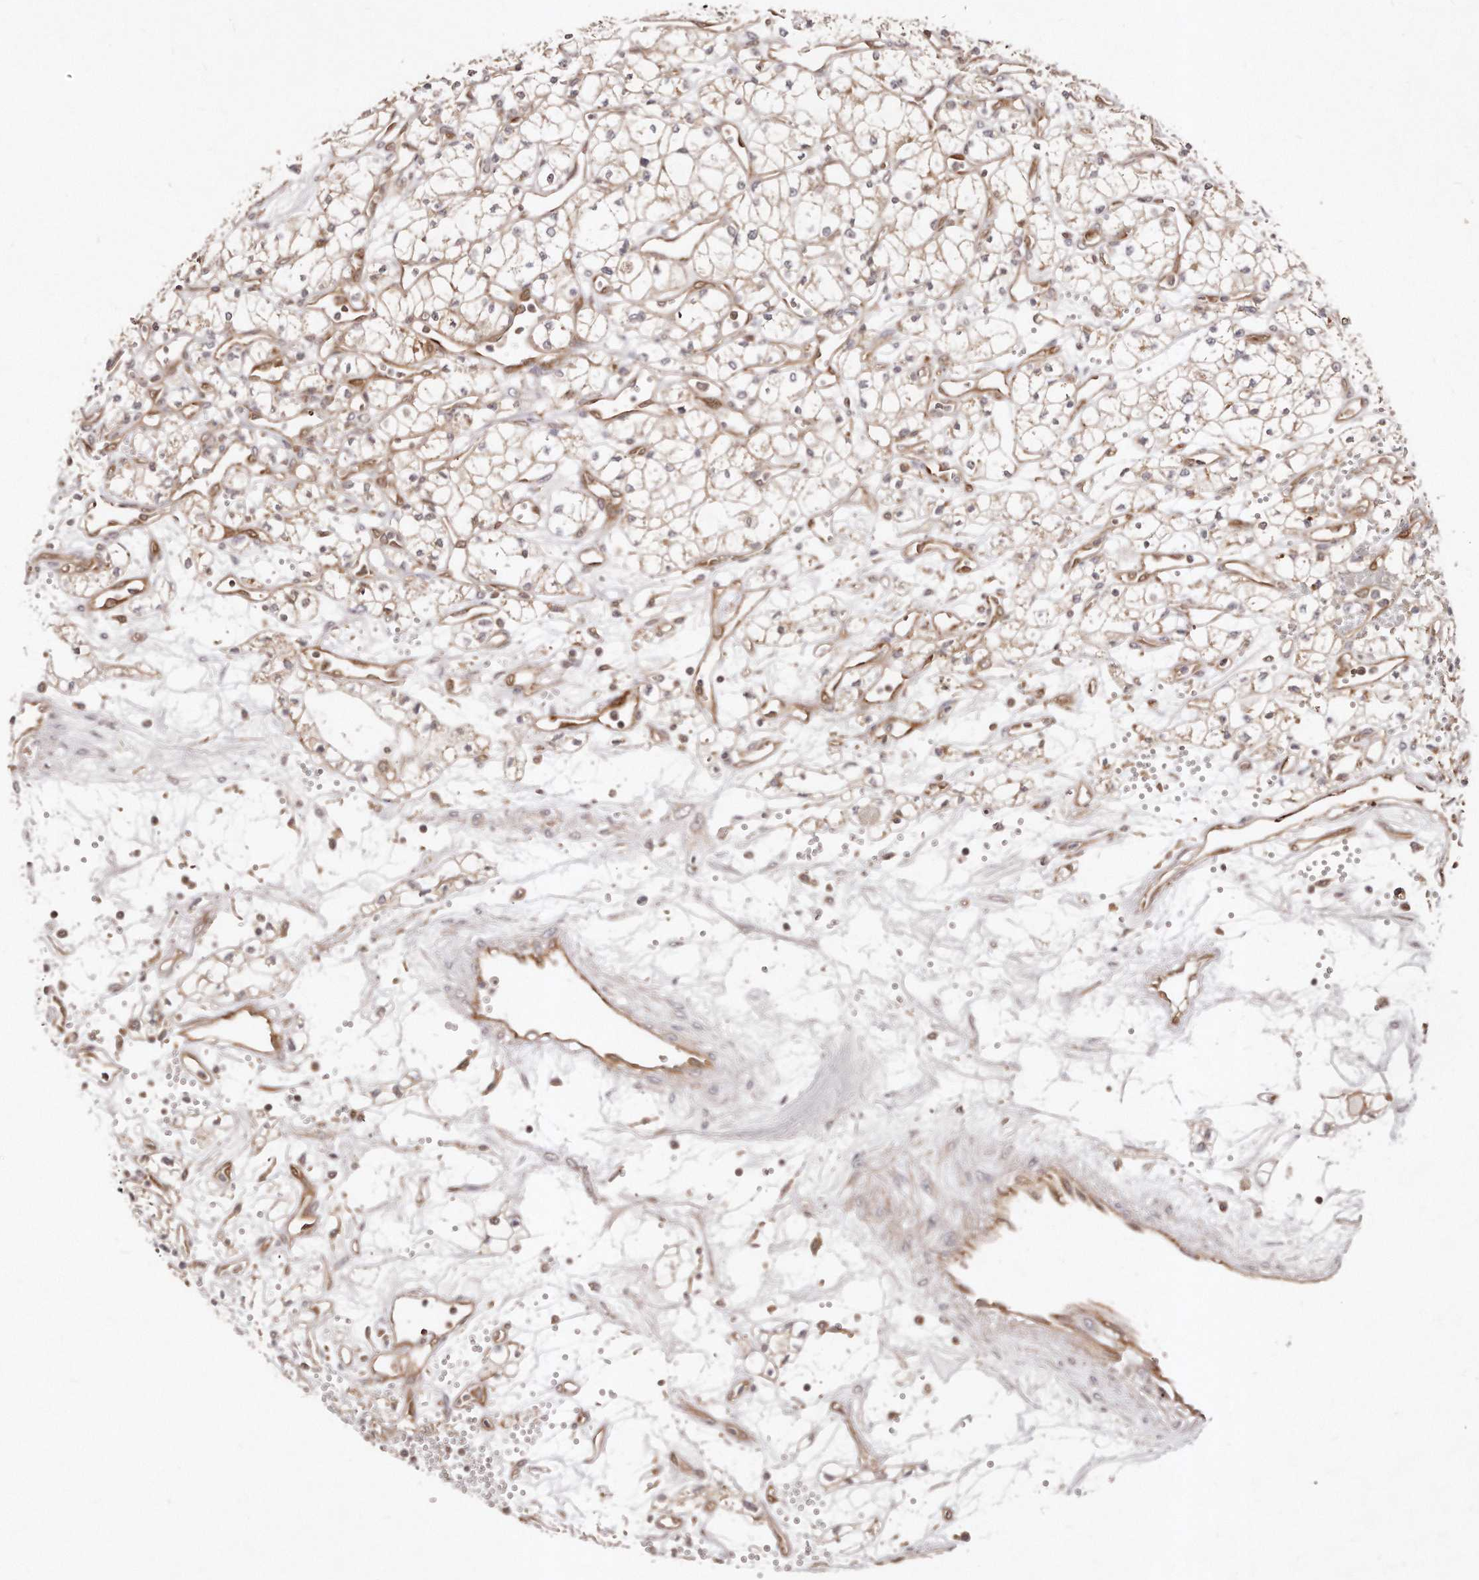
{"staining": {"intensity": "negative", "quantity": "none", "location": "none"}, "tissue": "renal cancer", "cell_type": "Tumor cells", "image_type": "cancer", "snomed": [{"axis": "morphology", "description": "Adenocarcinoma, NOS"}, {"axis": "topography", "description": "Kidney"}], "caption": "Tumor cells are negative for brown protein staining in renal adenocarcinoma.", "gene": "GBP4", "patient": {"sex": "male", "age": 59}}